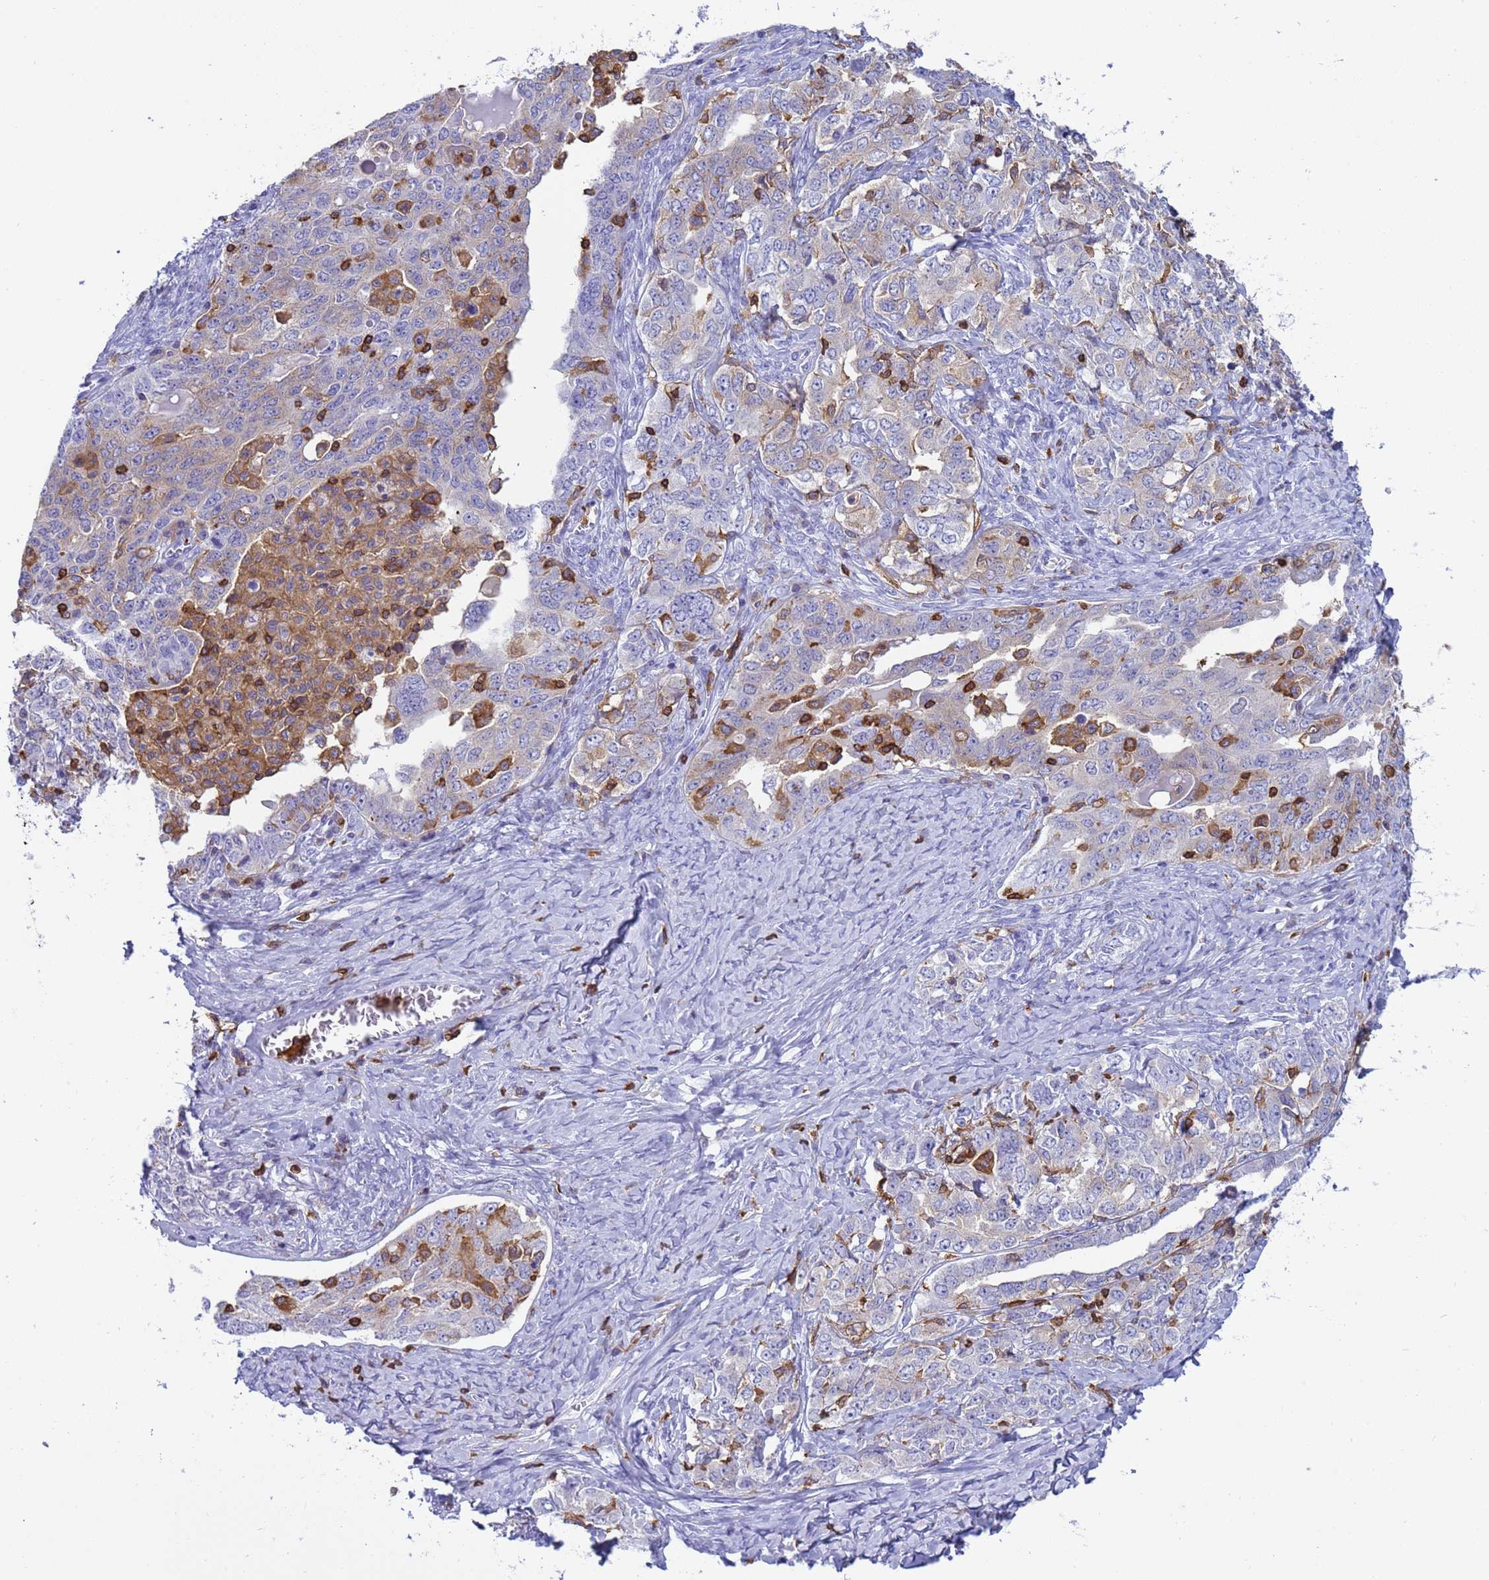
{"staining": {"intensity": "weak", "quantity": "<25%", "location": "cytoplasmic/membranous"}, "tissue": "ovarian cancer", "cell_type": "Tumor cells", "image_type": "cancer", "snomed": [{"axis": "morphology", "description": "Carcinoma, endometroid"}, {"axis": "topography", "description": "Ovary"}], "caption": "The micrograph exhibits no significant staining in tumor cells of endometroid carcinoma (ovarian).", "gene": "IRF5", "patient": {"sex": "female", "age": 62}}